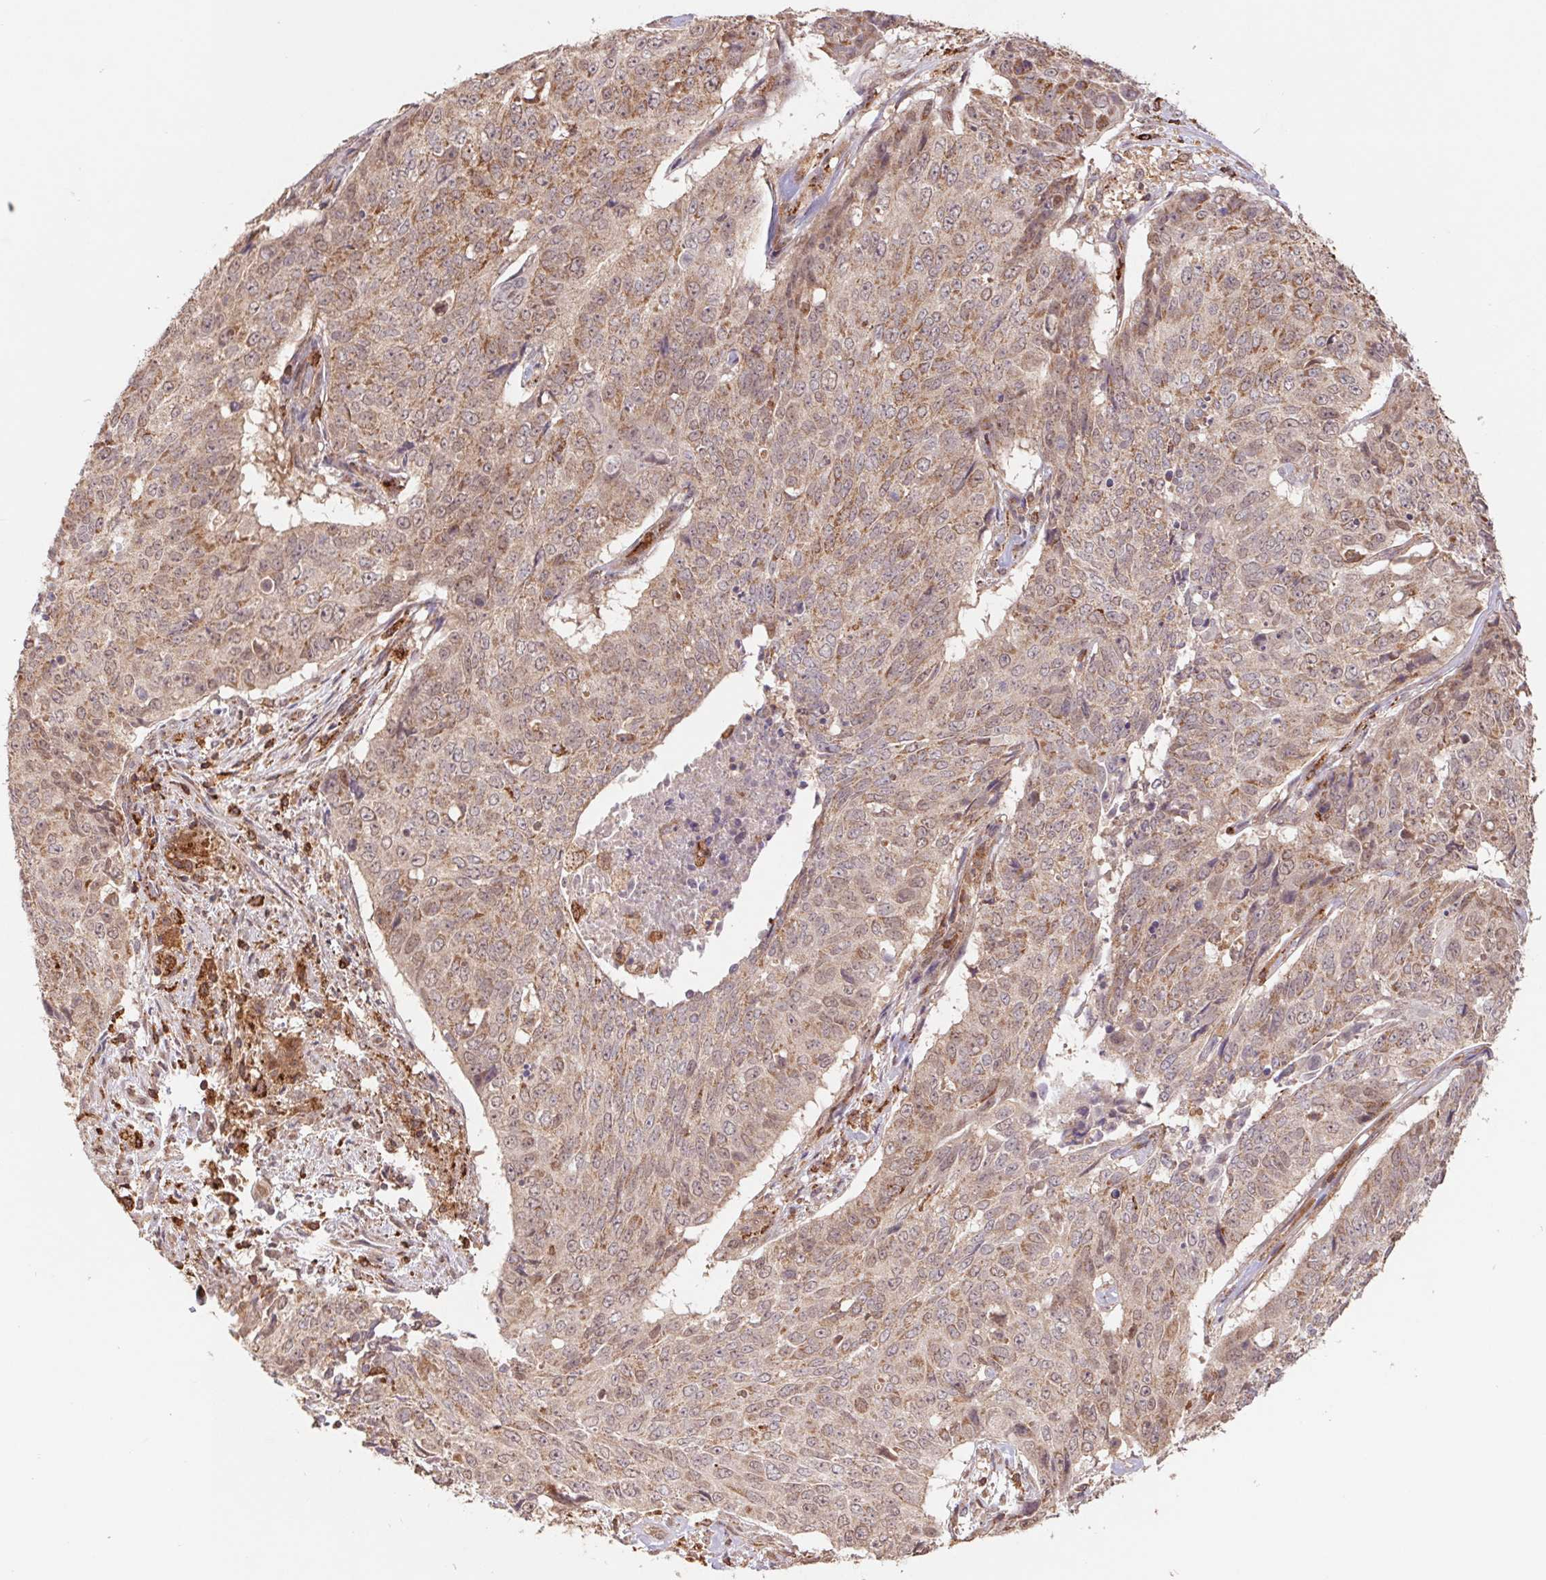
{"staining": {"intensity": "weak", "quantity": "25%-75%", "location": "cytoplasmic/membranous"}, "tissue": "lung cancer", "cell_type": "Tumor cells", "image_type": "cancer", "snomed": [{"axis": "morphology", "description": "Normal tissue, NOS"}, {"axis": "morphology", "description": "Squamous cell carcinoma, NOS"}, {"axis": "topography", "description": "Bronchus"}, {"axis": "topography", "description": "Lung"}], "caption": "Immunohistochemistry micrograph of neoplastic tissue: squamous cell carcinoma (lung) stained using immunohistochemistry (IHC) reveals low levels of weak protein expression localized specifically in the cytoplasmic/membranous of tumor cells, appearing as a cytoplasmic/membranous brown color.", "gene": "URM1", "patient": {"sex": "male", "age": 64}}